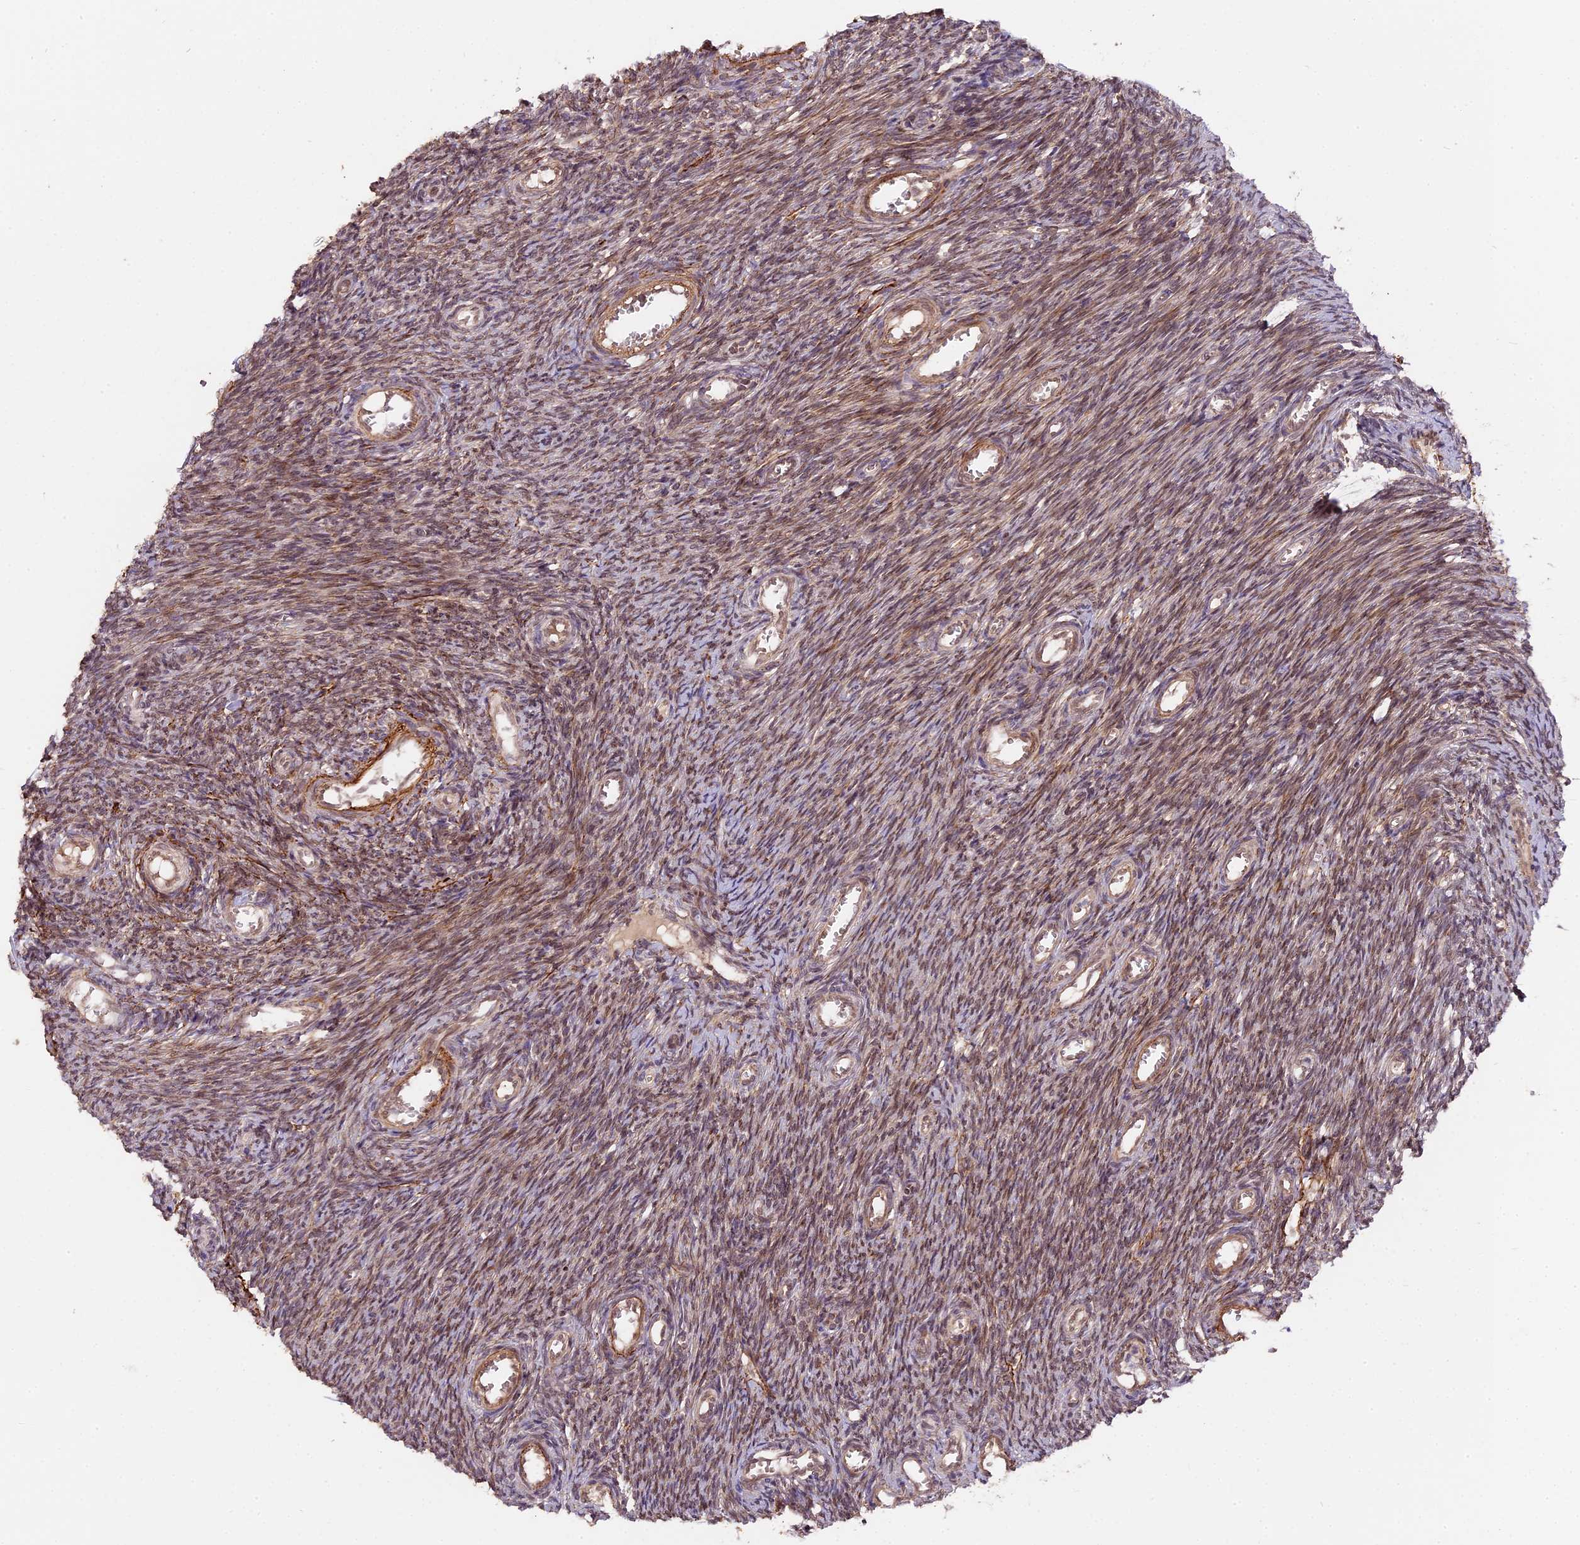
{"staining": {"intensity": "moderate", "quantity": ">75%", "location": "nuclear"}, "tissue": "ovary", "cell_type": "Ovarian stroma cells", "image_type": "normal", "snomed": [{"axis": "morphology", "description": "Normal tissue, NOS"}, {"axis": "topography", "description": "Ovary"}], "caption": "About >75% of ovarian stroma cells in unremarkable human ovary exhibit moderate nuclear protein expression as visualized by brown immunohistochemical staining.", "gene": "ZNF480", "patient": {"sex": "female", "age": 44}}